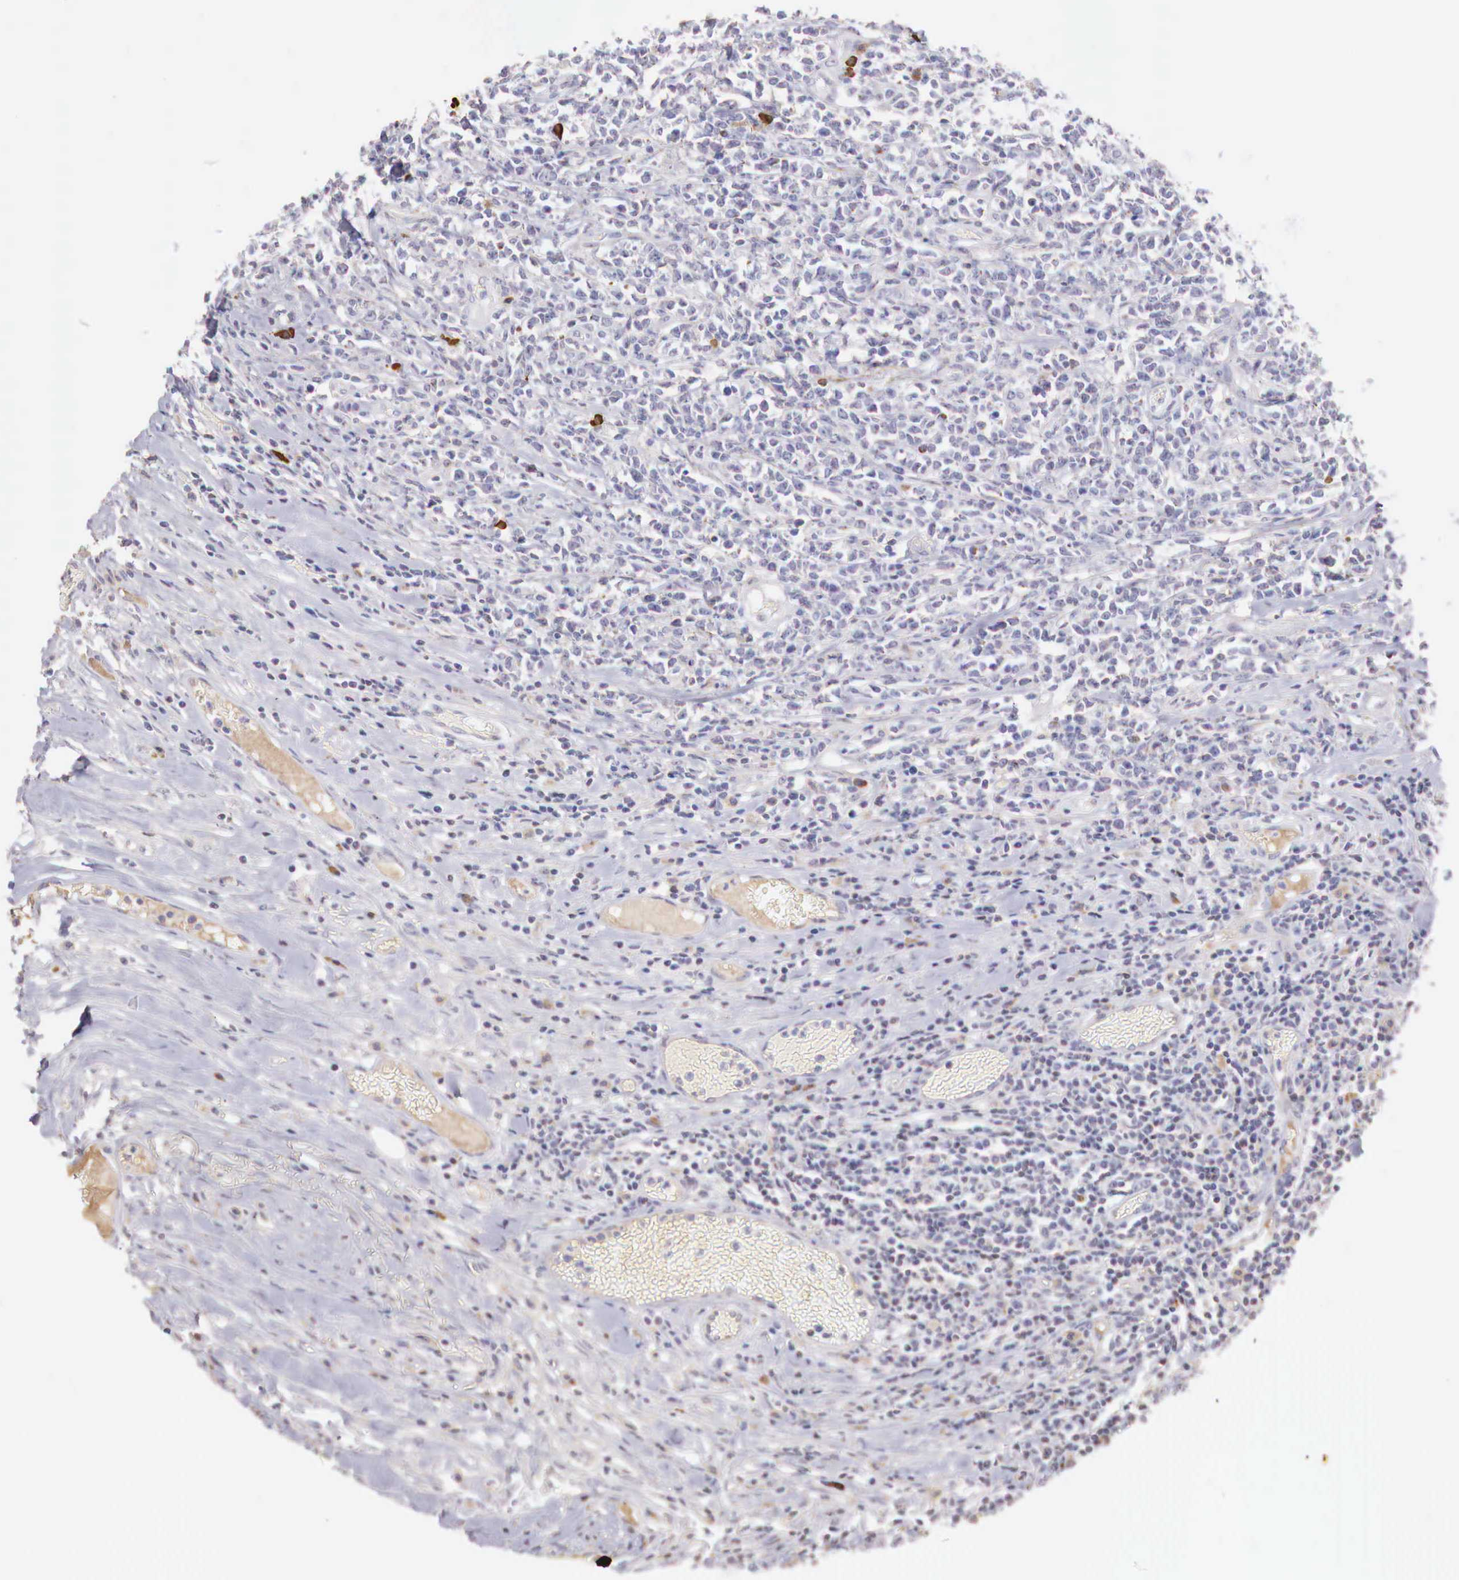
{"staining": {"intensity": "negative", "quantity": "none", "location": "none"}, "tissue": "lymphoma", "cell_type": "Tumor cells", "image_type": "cancer", "snomed": [{"axis": "morphology", "description": "Malignant lymphoma, non-Hodgkin's type, High grade"}, {"axis": "topography", "description": "Colon"}], "caption": "Immunohistochemistry (IHC) of high-grade malignant lymphoma, non-Hodgkin's type demonstrates no expression in tumor cells.", "gene": "XPNPEP2", "patient": {"sex": "male", "age": 82}}